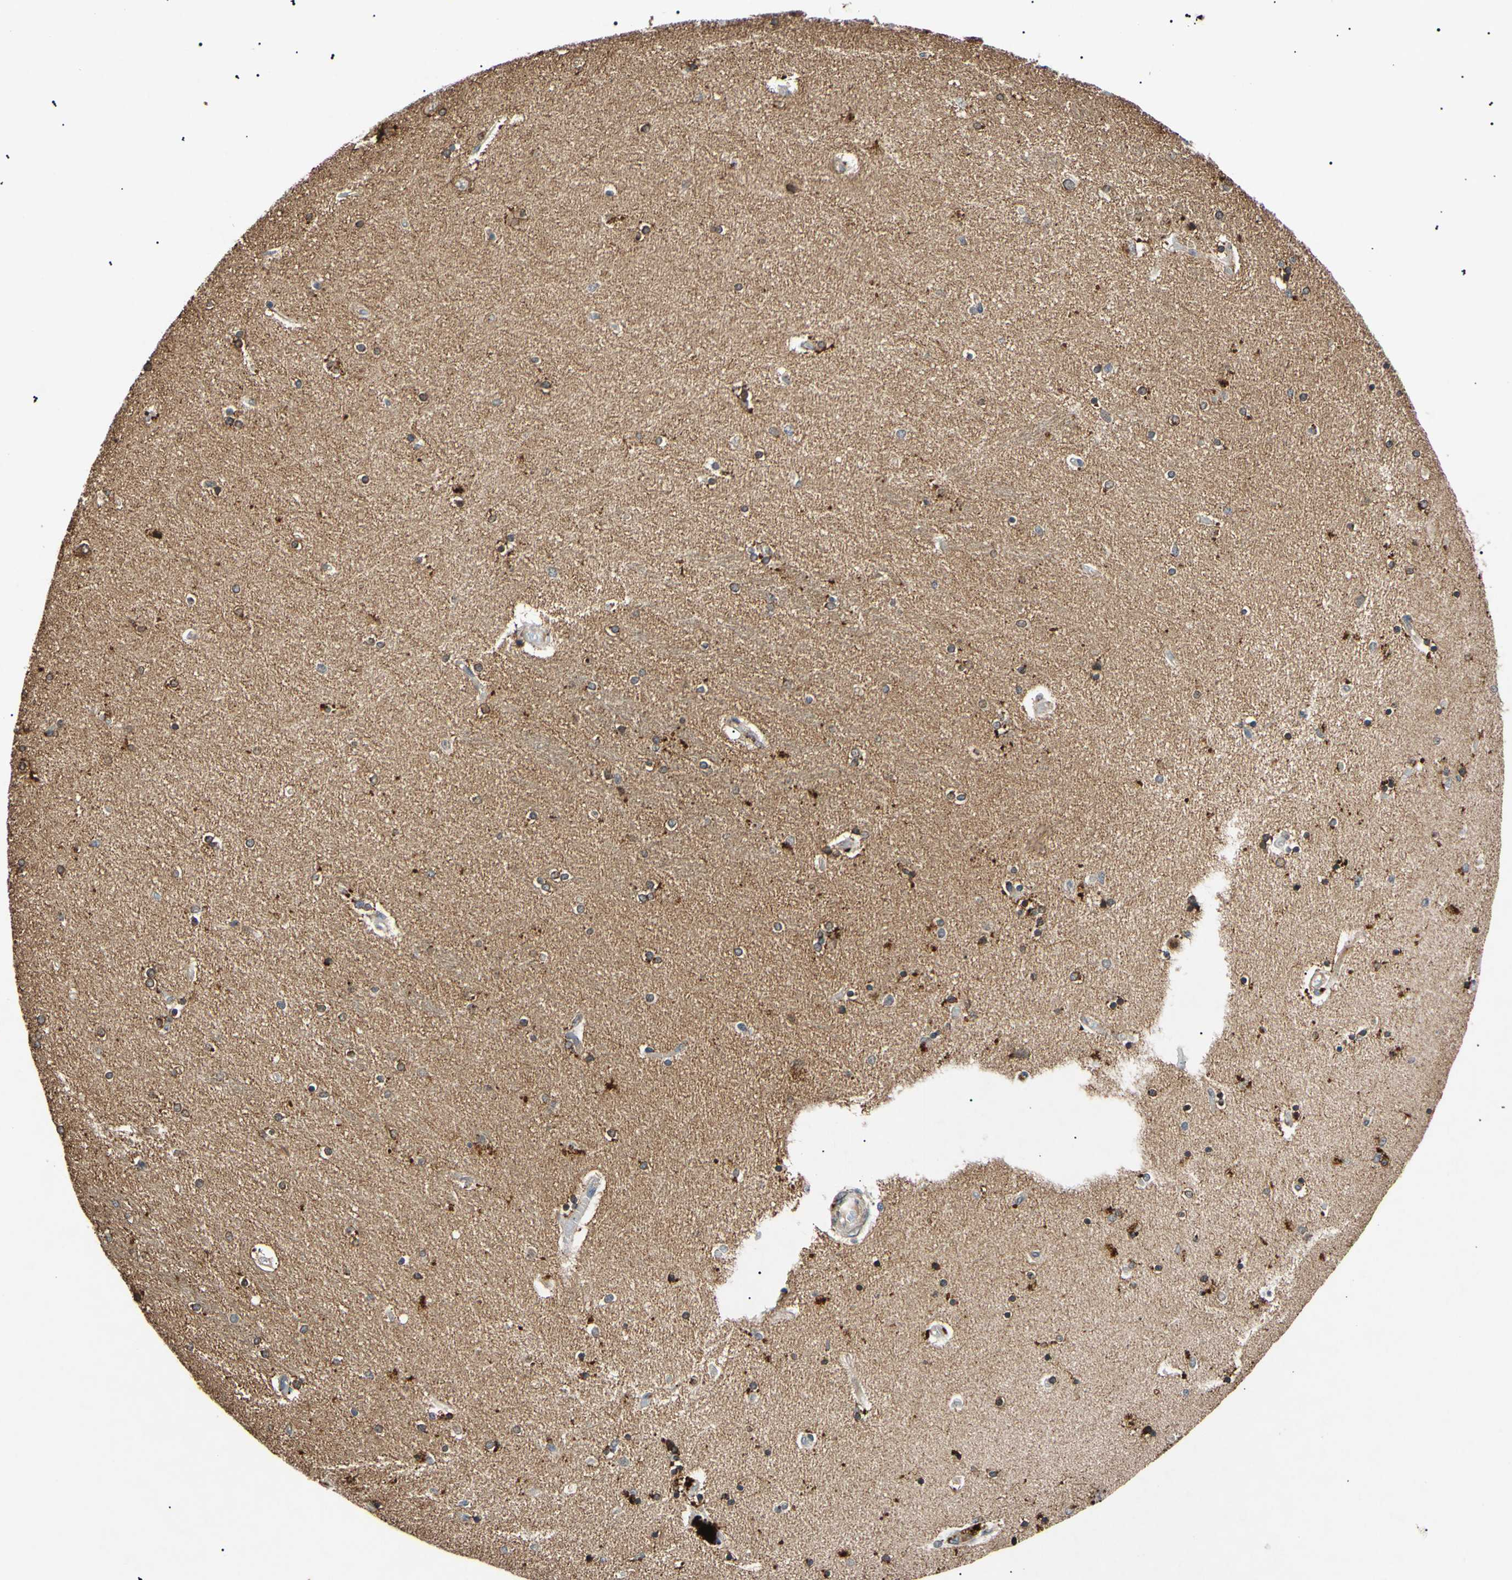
{"staining": {"intensity": "moderate", "quantity": "25%-75%", "location": "cytoplasmic/membranous,nuclear"}, "tissue": "hippocampus", "cell_type": "Glial cells", "image_type": "normal", "snomed": [{"axis": "morphology", "description": "Normal tissue, NOS"}, {"axis": "topography", "description": "Hippocampus"}], "caption": "Protein staining displays moderate cytoplasmic/membranous,nuclear staining in about 25%-75% of glial cells in normal hippocampus.", "gene": "TUBB4A", "patient": {"sex": "female", "age": 54}}